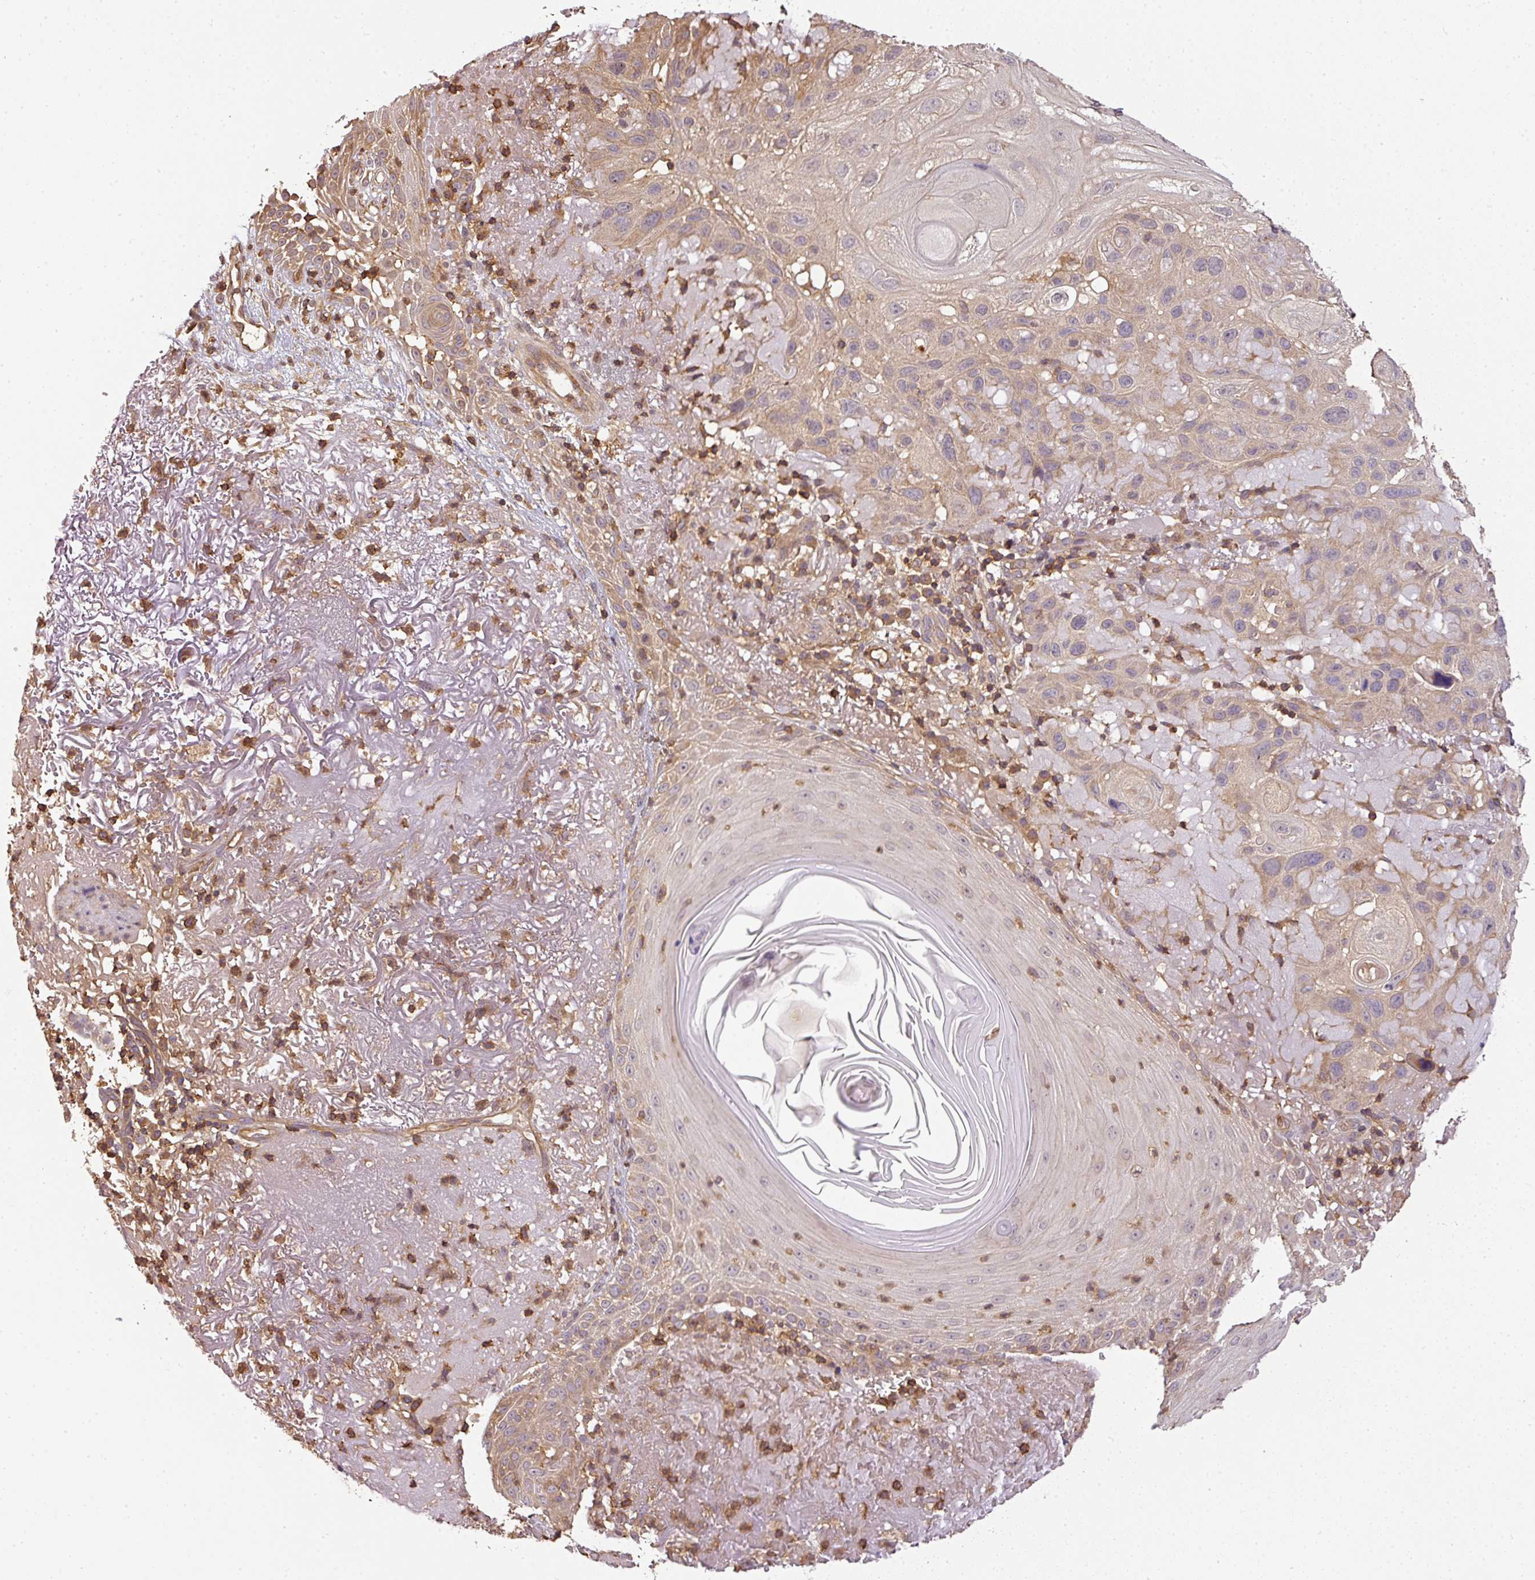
{"staining": {"intensity": "weak", "quantity": "25%-75%", "location": "cytoplasmic/membranous"}, "tissue": "skin cancer", "cell_type": "Tumor cells", "image_type": "cancer", "snomed": [{"axis": "morphology", "description": "Normal tissue, NOS"}, {"axis": "morphology", "description": "Squamous cell carcinoma, NOS"}, {"axis": "topography", "description": "Skin"}], "caption": "The micrograph reveals a brown stain indicating the presence of a protein in the cytoplasmic/membranous of tumor cells in skin cancer. Immunohistochemistry (ihc) stains the protein in brown and the nuclei are stained blue.", "gene": "TCL1B", "patient": {"sex": "female", "age": 96}}